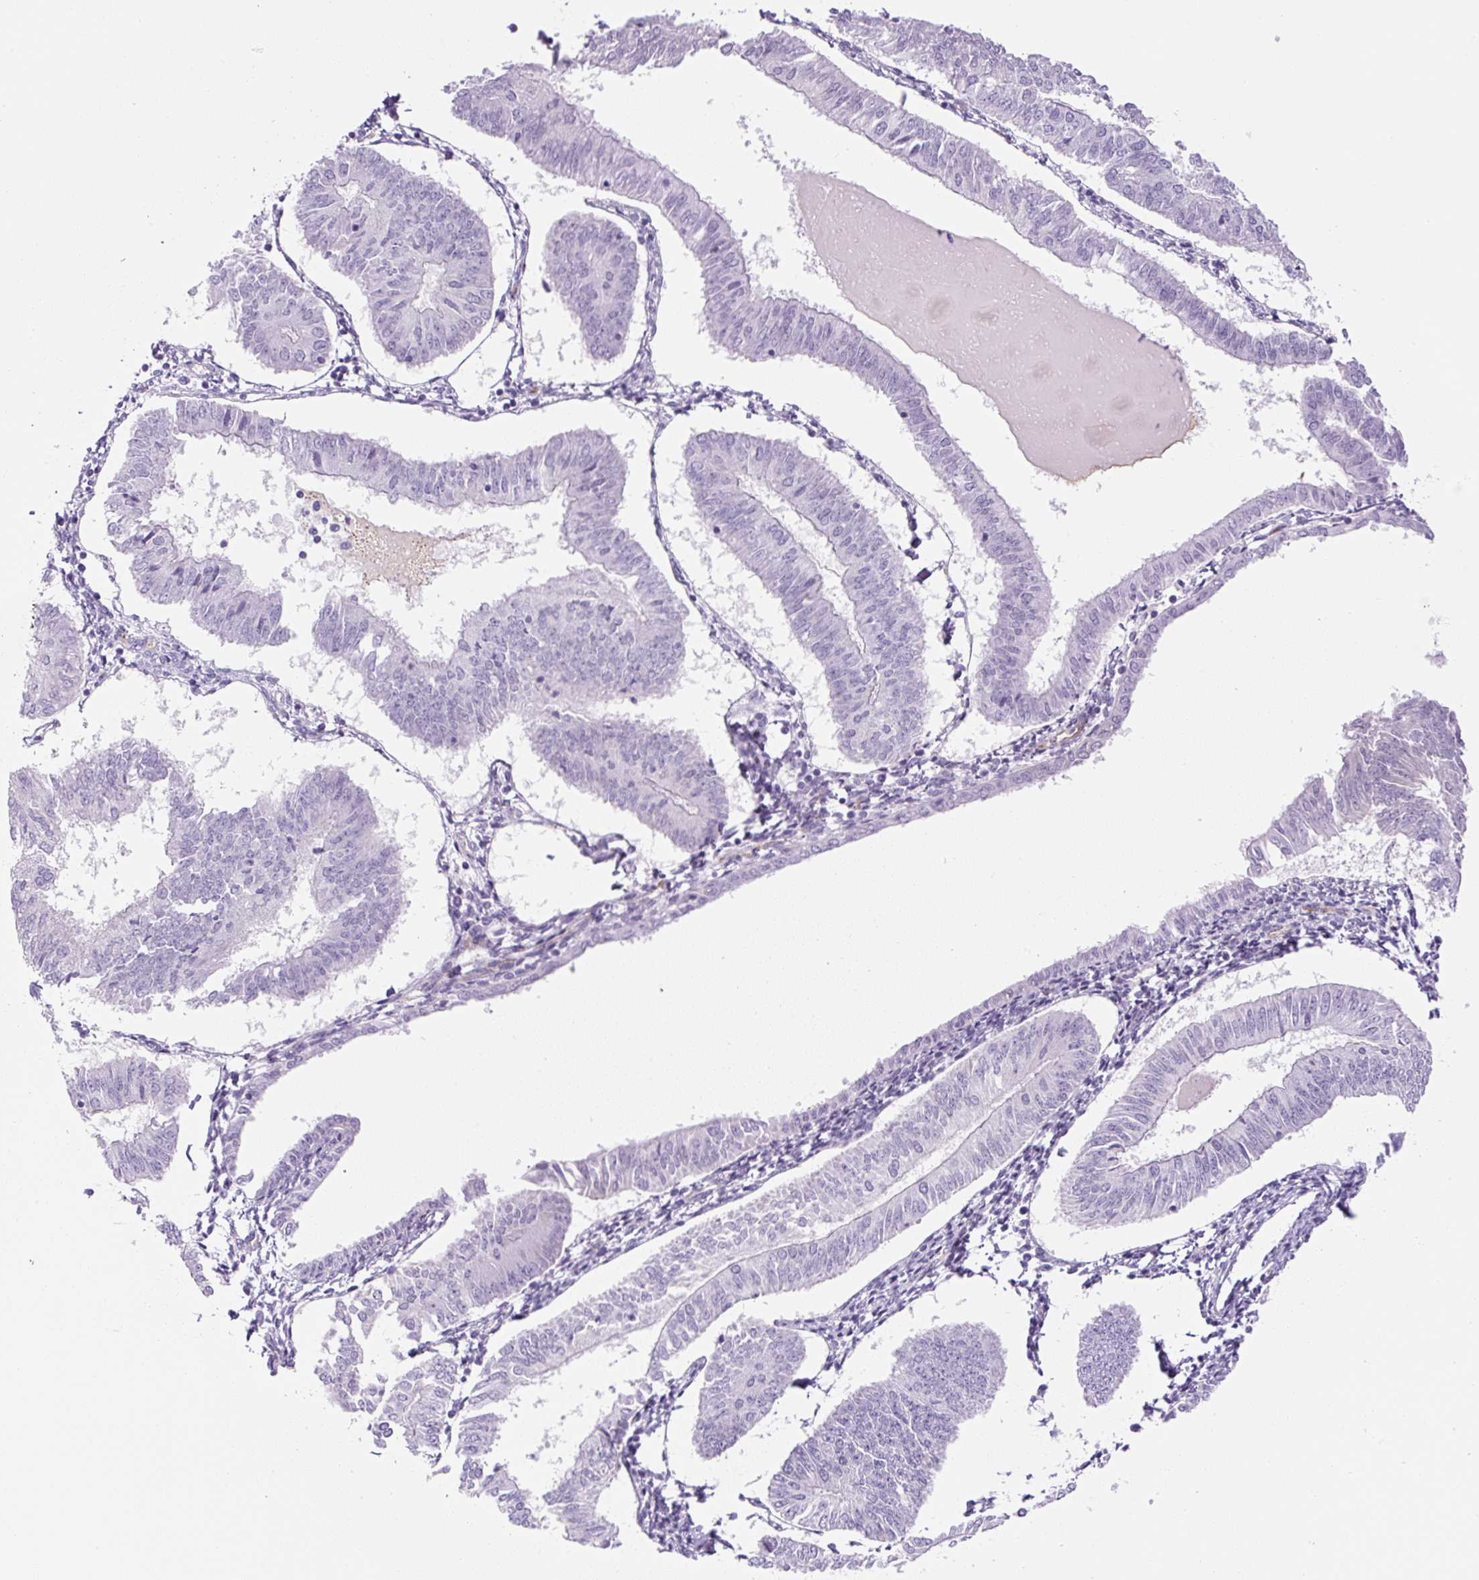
{"staining": {"intensity": "negative", "quantity": "none", "location": "none"}, "tissue": "endometrial cancer", "cell_type": "Tumor cells", "image_type": "cancer", "snomed": [{"axis": "morphology", "description": "Adenocarcinoma, NOS"}, {"axis": "topography", "description": "Endometrium"}], "caption": "This is an IHC image of endometrial cancer (adenocarcinoma). There is no positivity in tumor cells.", "gene": "RSPO4", "patient": {"sex": "female", "age": 58}}